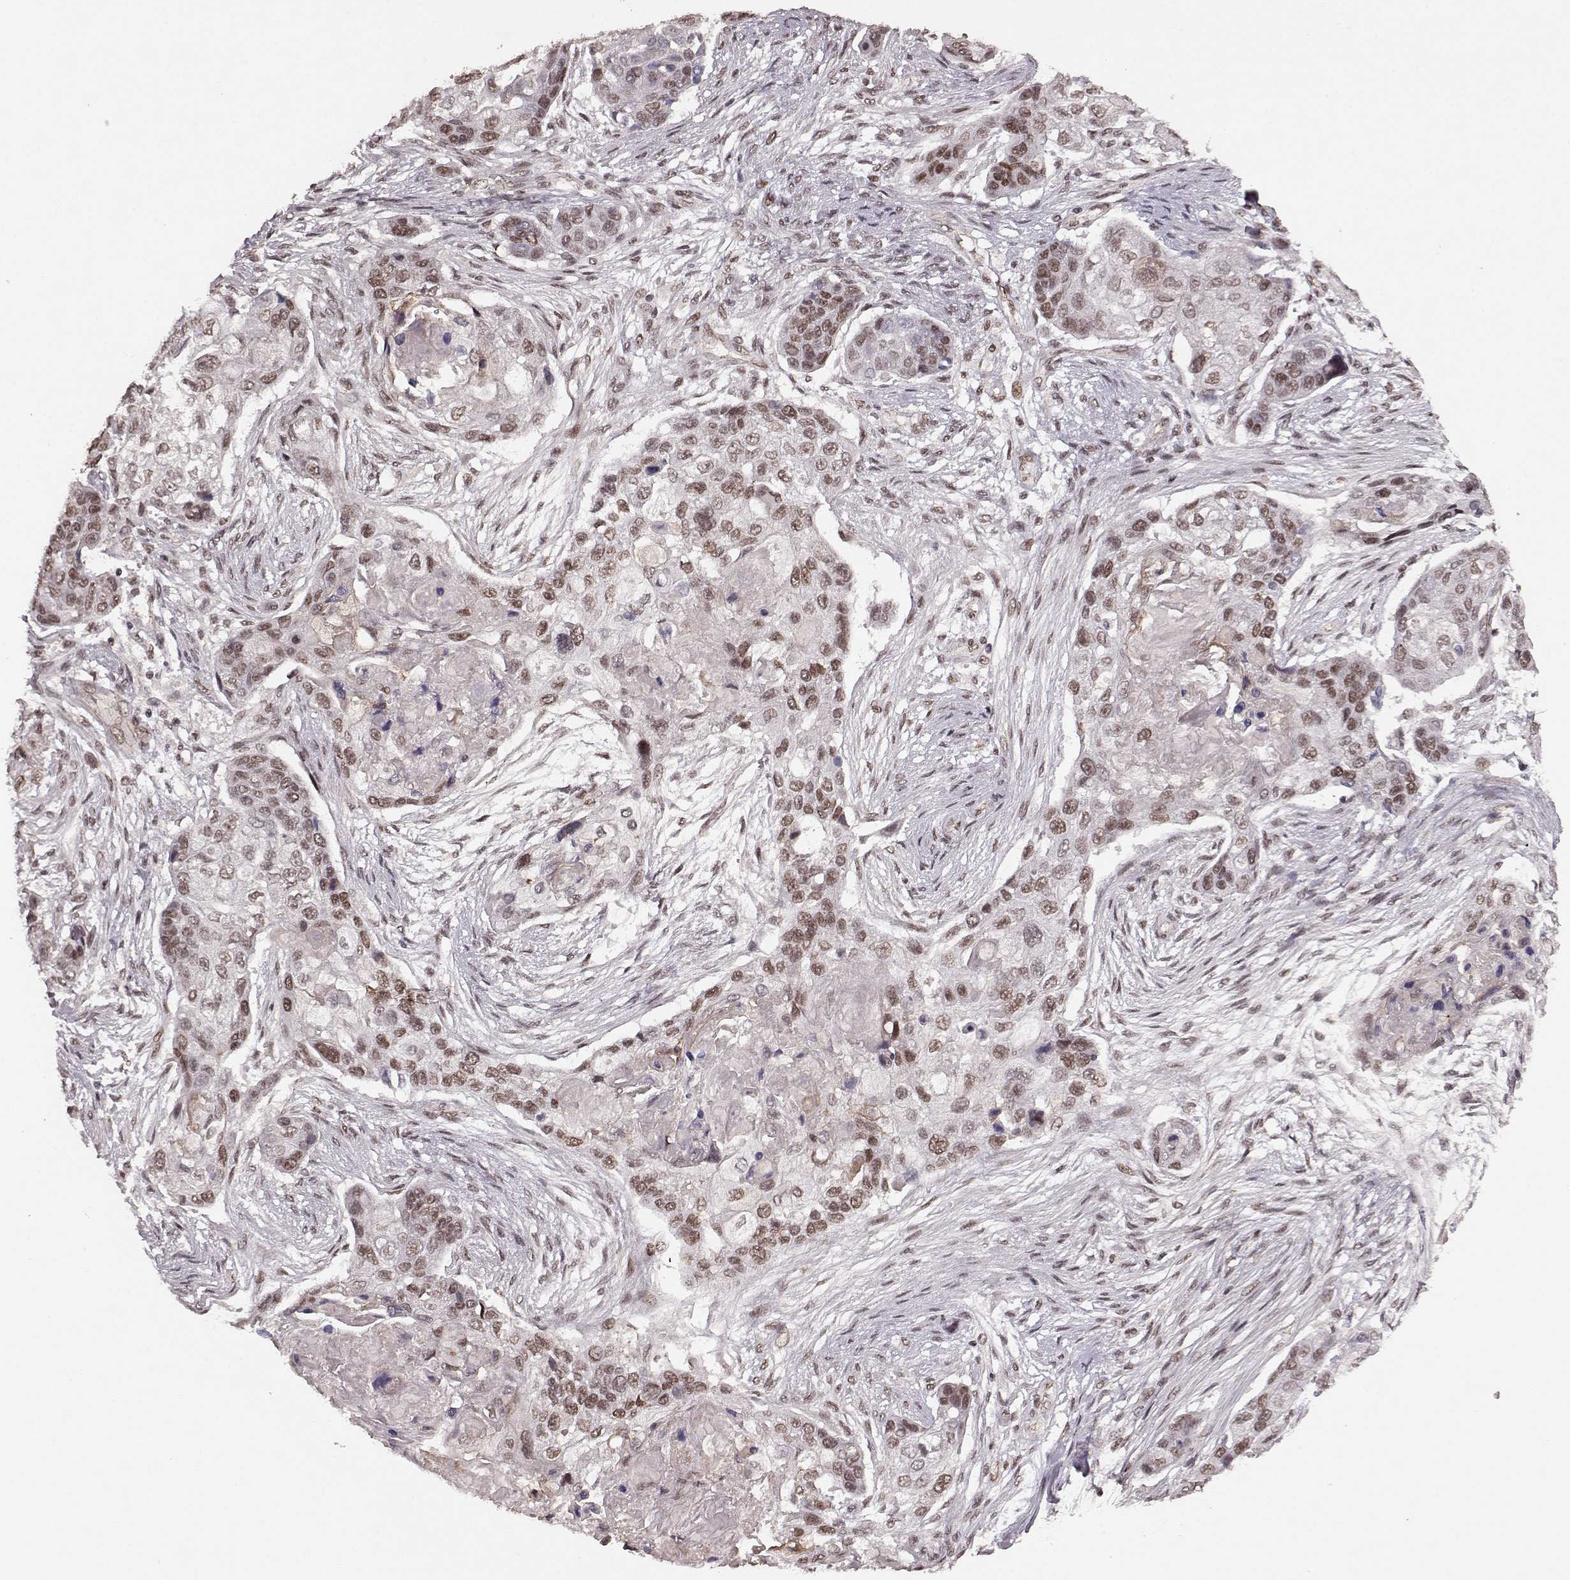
{"staining": {"intensity": "weak", "quantity": ">75%", "location": "nuclear"}, "tissue": "lung cancer", "cell_type": "Tumor cells", "image_type": "cancer", "snomed": [{"axis": "morphology", "description": "Squamous cell carcinoma, NOS"}, {"axis": "topography", "description": "Lung"}], "caption": "Lung squamous cell carcinoma stained with a brown dye displays weak nuclear positive positivity in approximately >75% of tumor cells.", "gene": "RRAGD", "patient": {"sex": "male", "age": 69}}